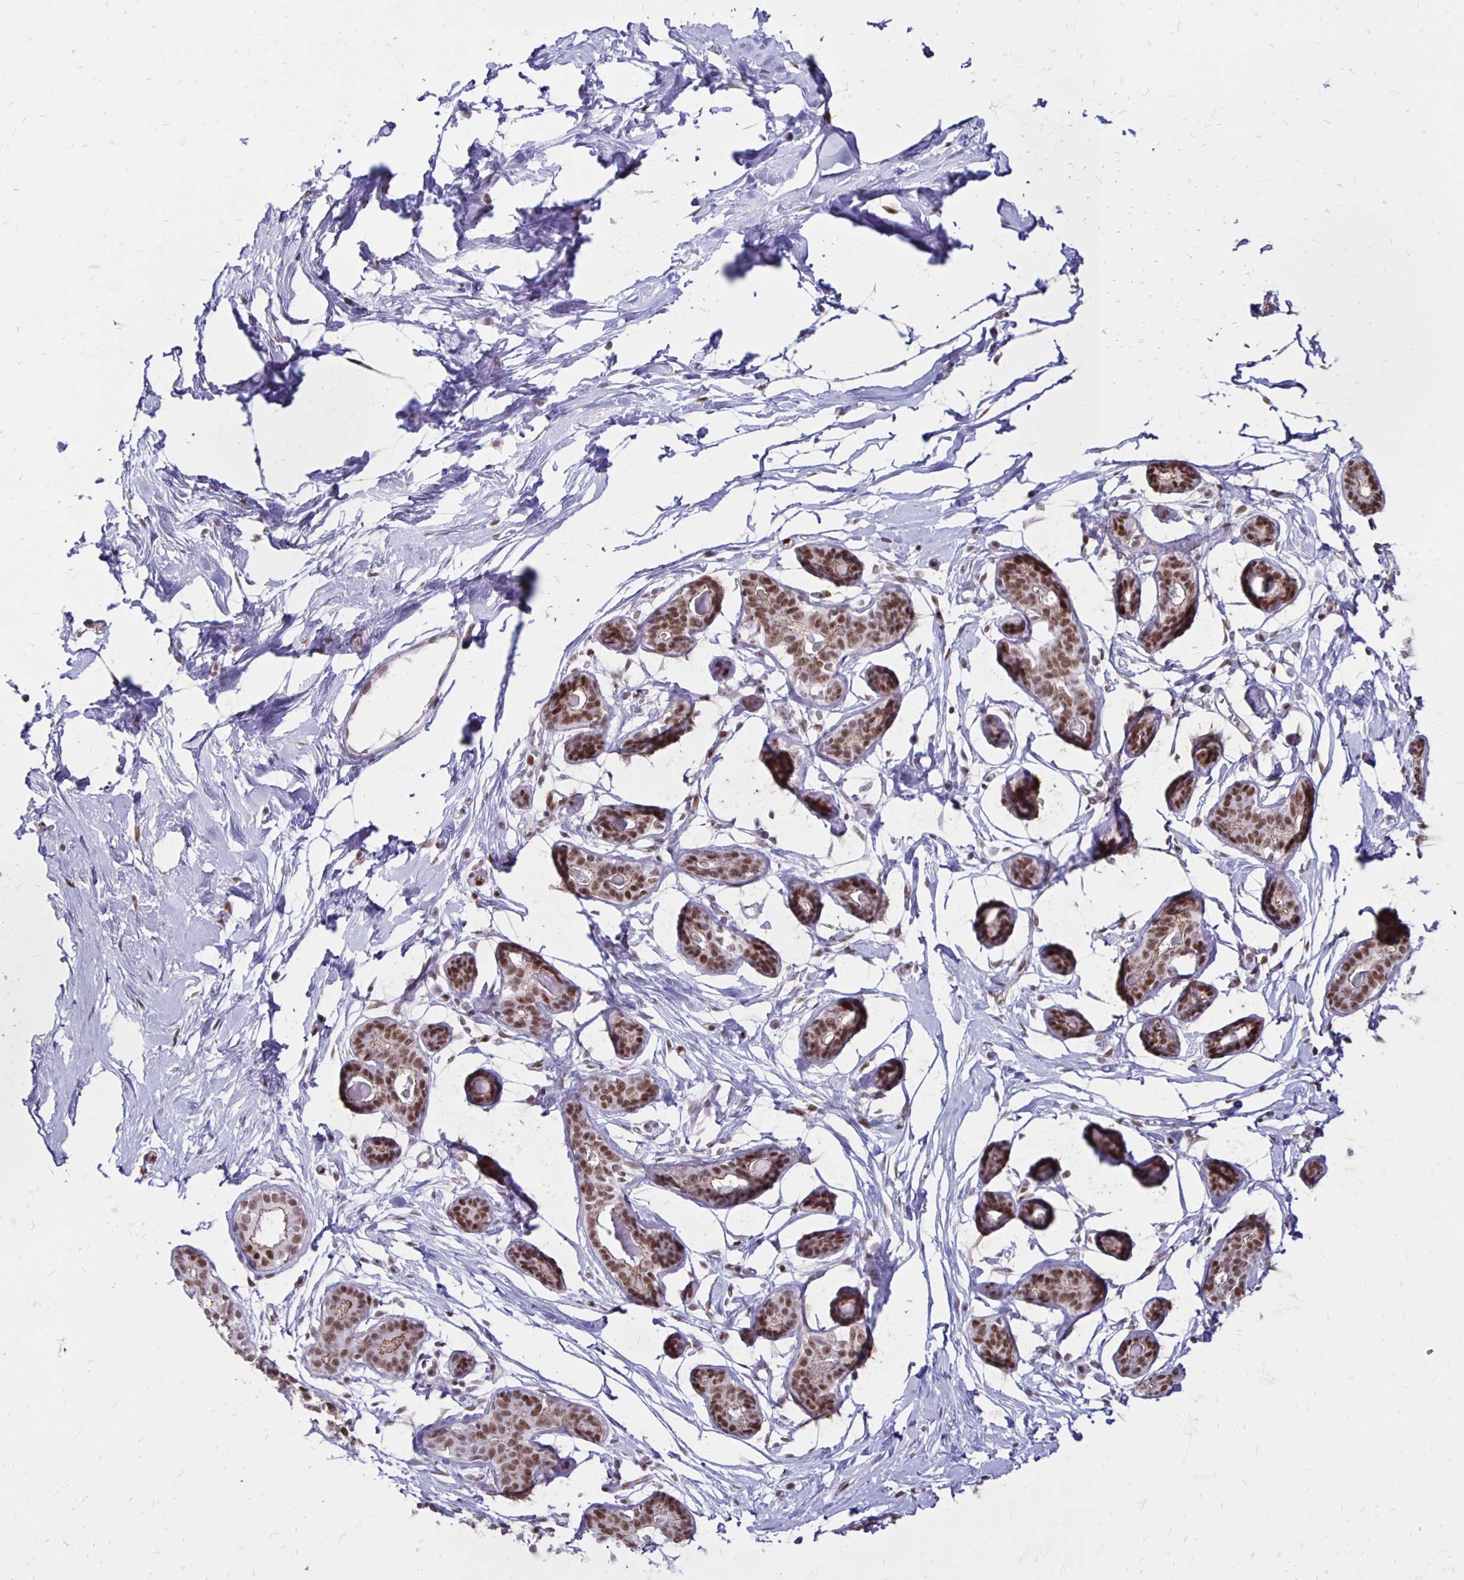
{"staining": {"intensity": "negative", "quantity": "none", "location": "none"}, "tissue": "breast", "cell_type": "Adipocytes", "image_type": "normal", "snomed": [{"axis": "morphology", "description": "Normal tissue, NOS"}, {"axis": "topography", "description": "Breast"}], "caption": "High power microscopy image of an immunohistochemistry histopathology image of normal breast, revealing no significant expression in adipocytes. The staining was performed using DAB (3,3'-diaminobenzidine) to visualize the protein expression in brown, while the nuclei were stained in blue with hematoxylin (Magnification: 20x).", "gene": "DDB2", "patient": {"sex": "female", "age": 45}}